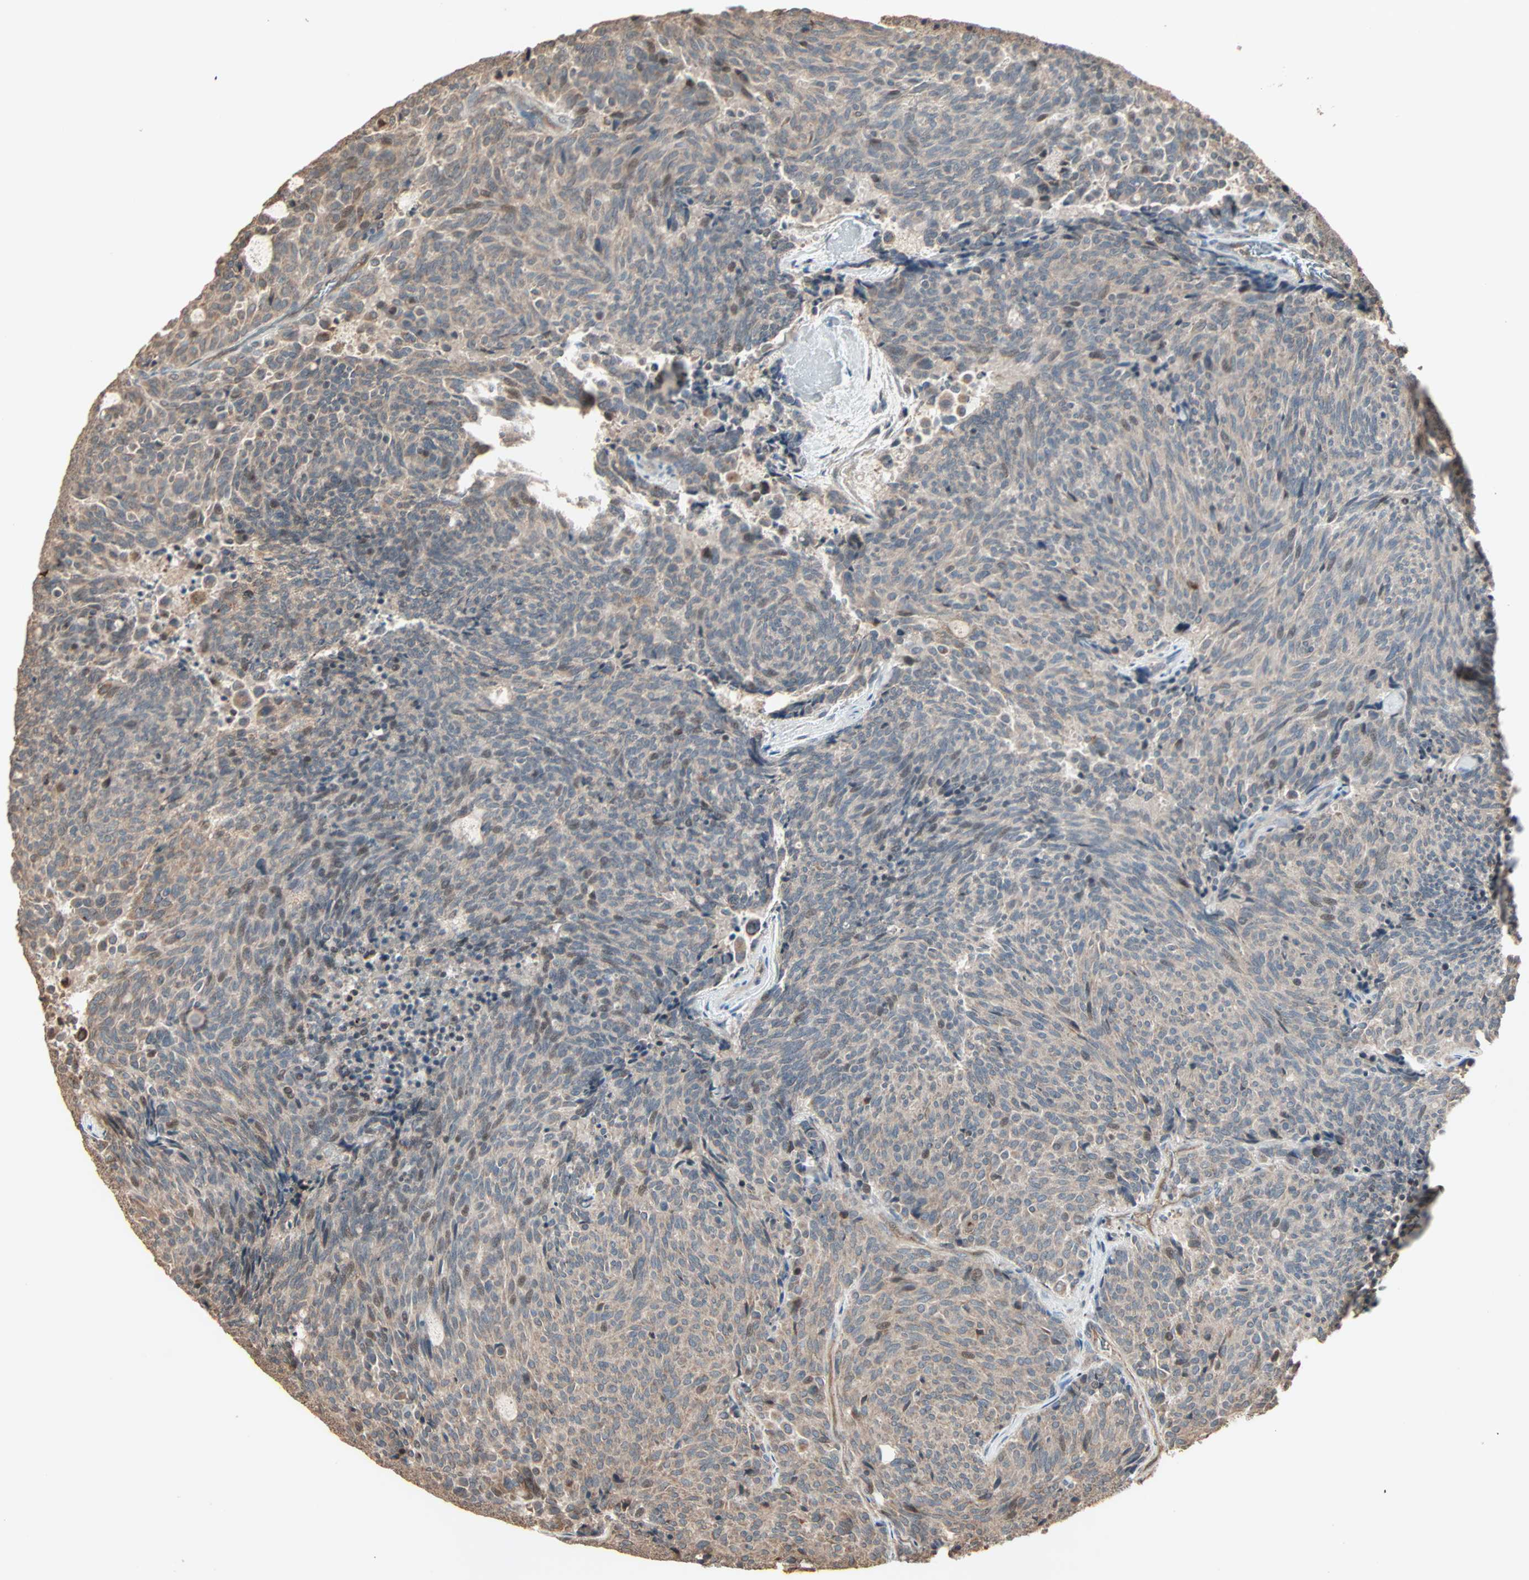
{"staining": {"intensity": "weak", "quantity": "25%-75%", "location": "cytoplasmic/membranous,nuclear"}, "tissue": "carcinoid", "cell_type": "Tumor cells", "image_type": "cancer", "snomed": [{"axis": "morphology", "description": "Carcinoid, malignant, NOS"}, {"axis": "topography", "description": "Pancreas"}], "caption": "A brown stain labels weak cytoplasmic/membranous and nuclear expression of a protein in human carcinoid (malignant) tumor cells. (Brightfield microscopy of DAB IHC at high magnification).", "gene": "CALCRL", "patient": {"sex": "female", "age": 54}}